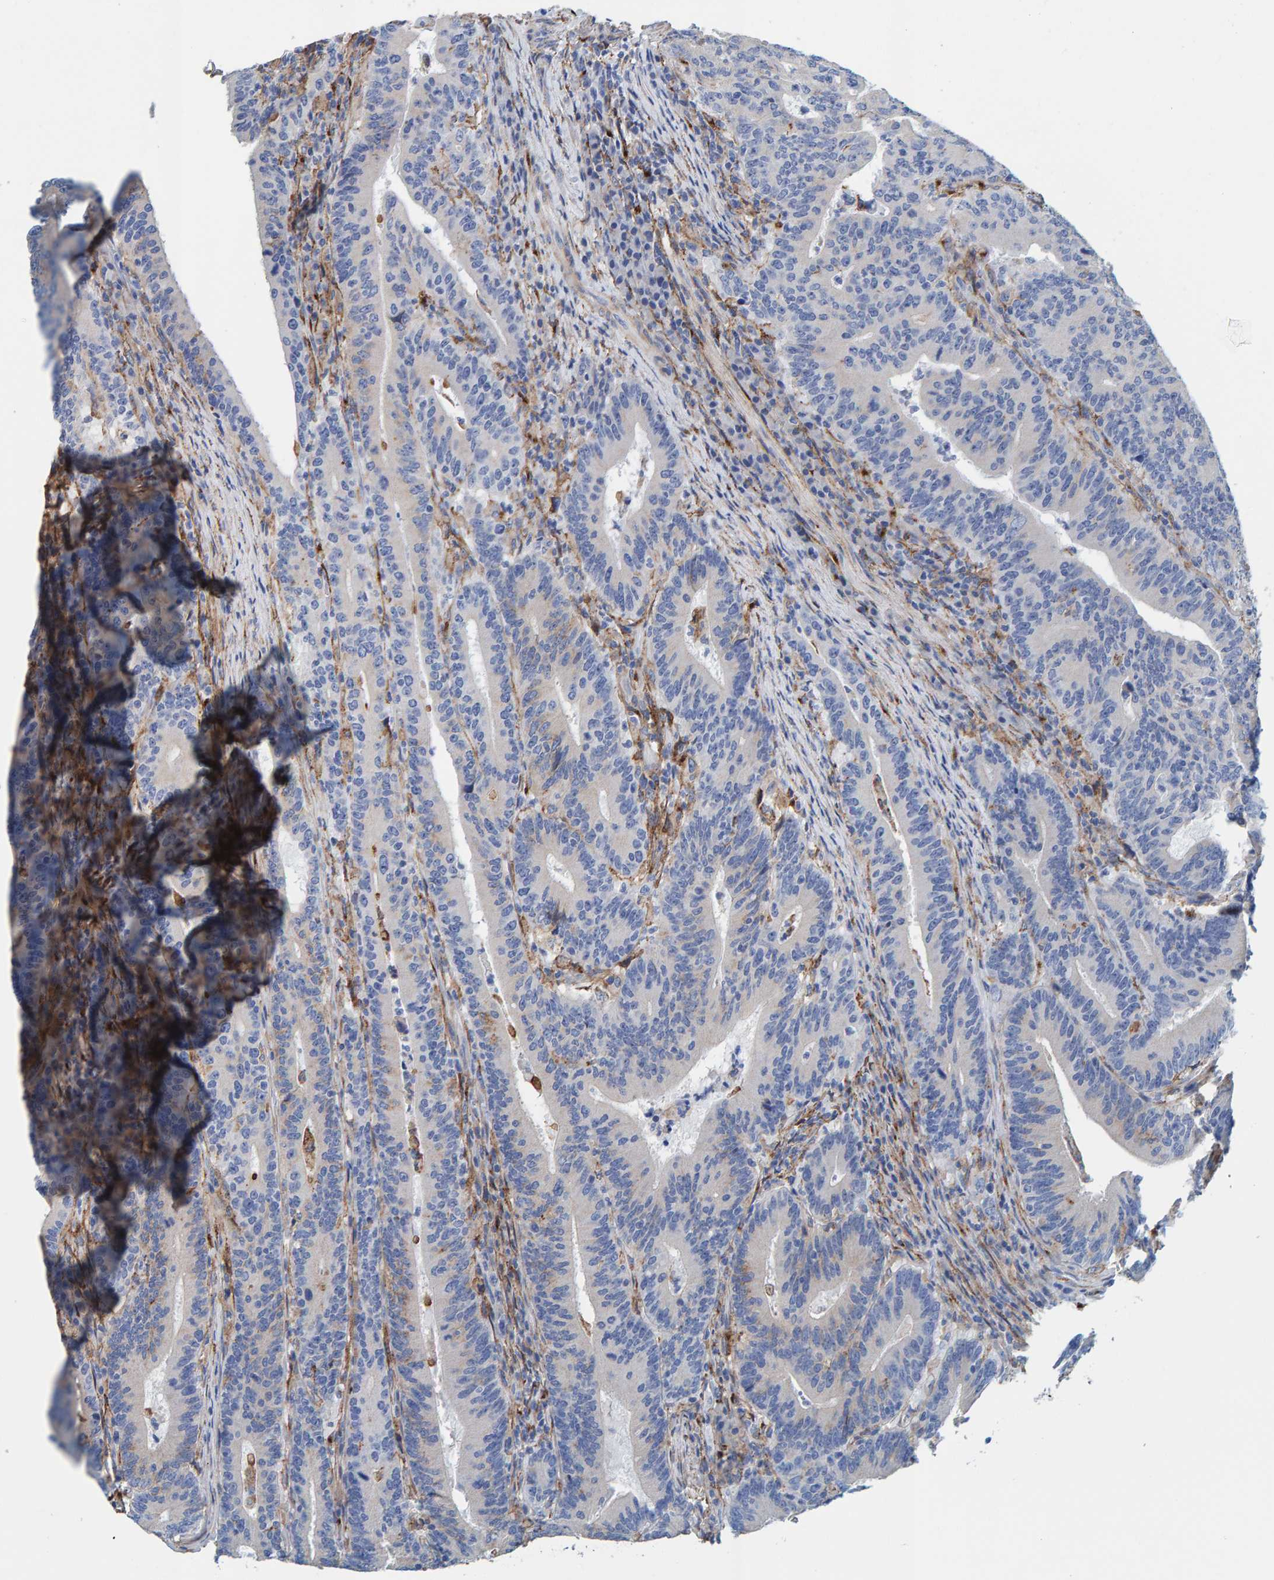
{"staining": {"intensity": "negative", "quantity": "none", "location": "none"}, "tissue": "colorectal cancer", "cell_type": "Tumor cells", "image_type": "cancer", "snomed": [{"axis": "morphology", "description": "Adenocarcinoma, NOS"}, {"axis": "topography", "description": "Colon"}], "caption": "Tumor cells show no significant protein staining in colorectal cancer.", "gene": "LRP1", "patient": {"sex": "female", "age": 66}}